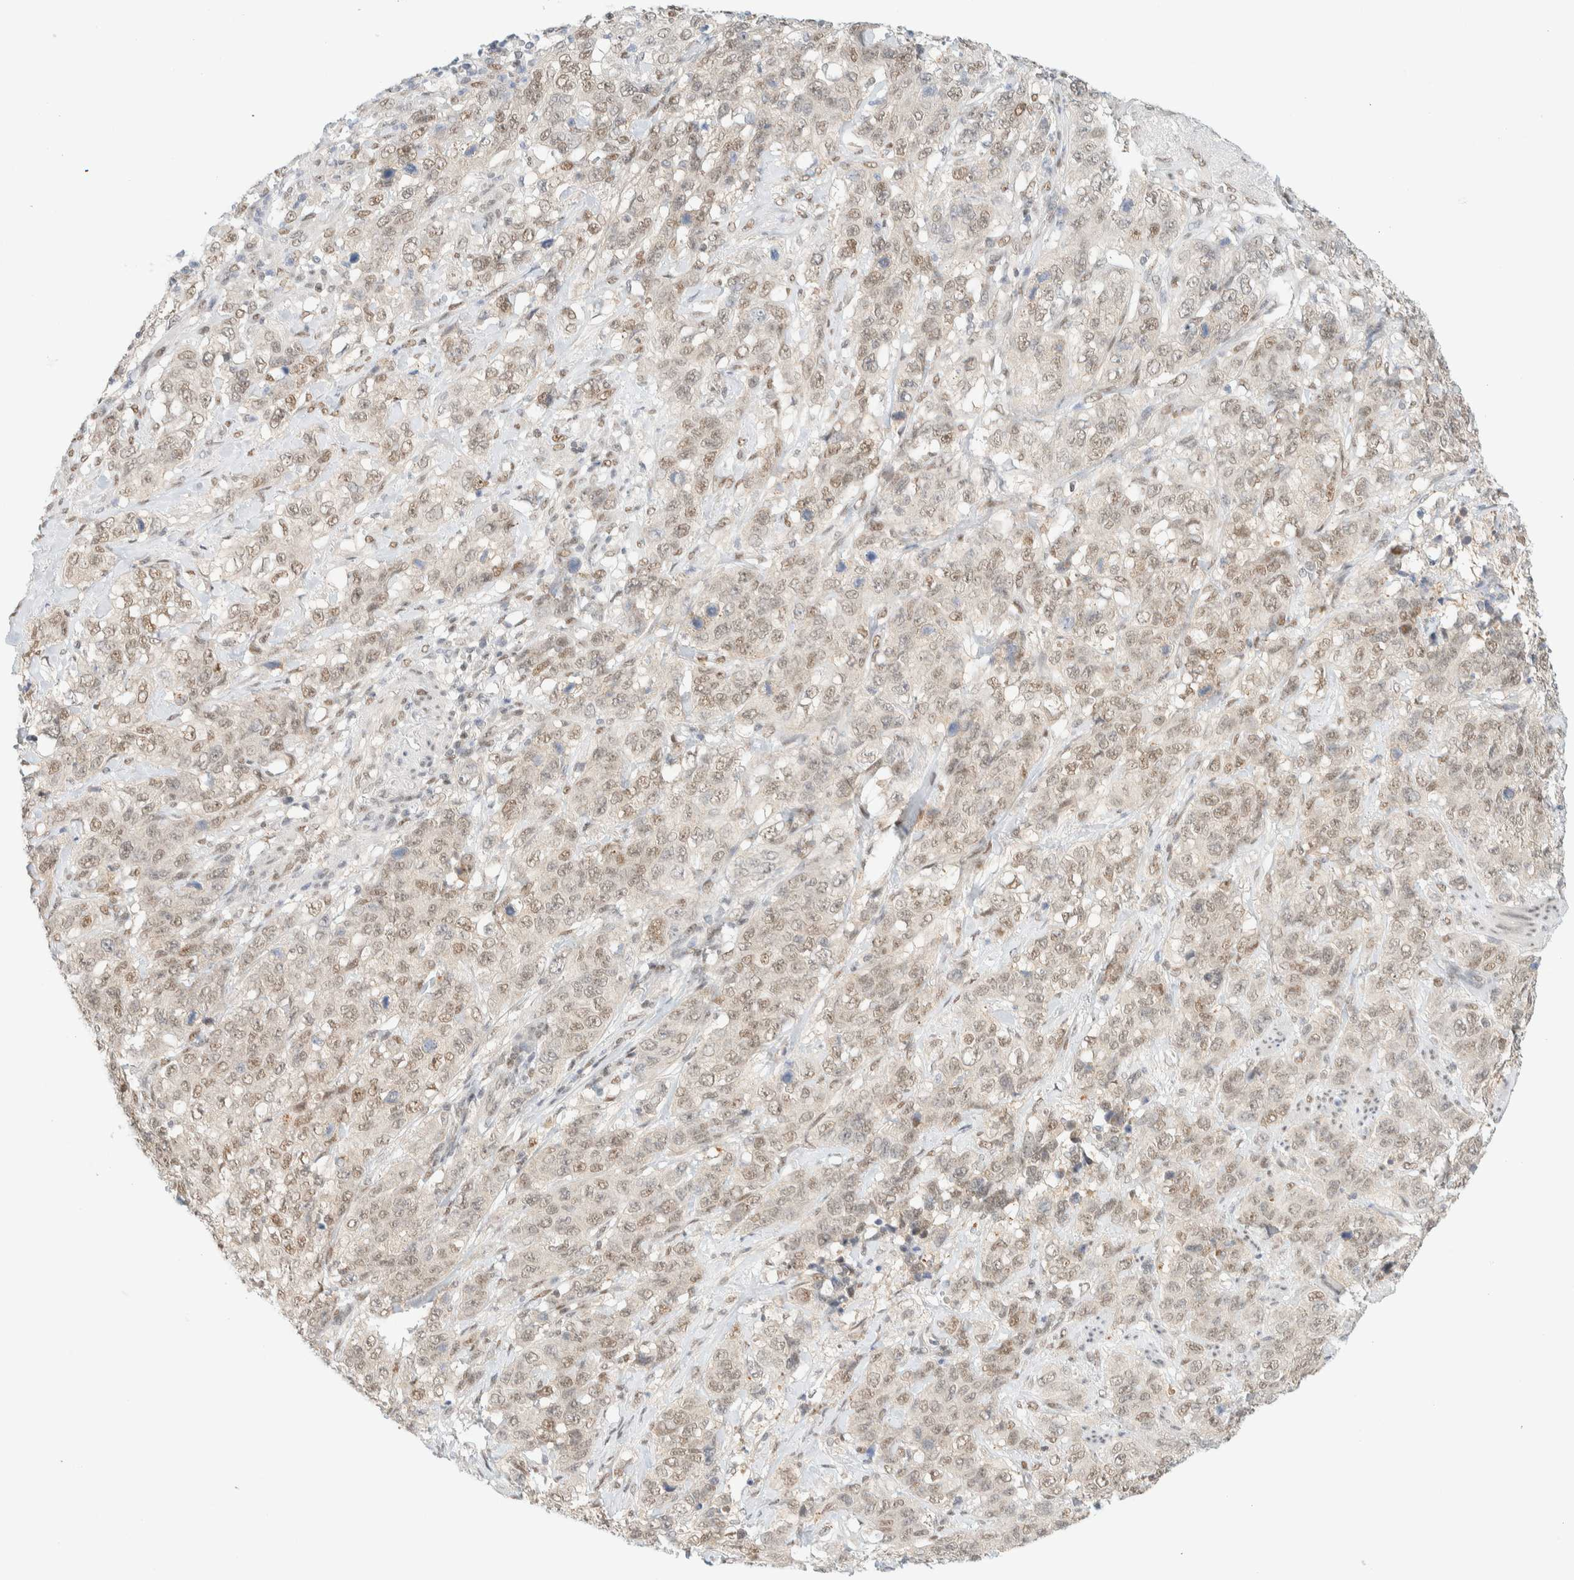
{"staining": {"intensity": "weak", "quantity": "<25%", "location": "nuclear"}, "tissue": "stomach cancer", "cell_type": "Tumor cells", "image_type": "cancer", "snomed": [{"axis": "morphology", "description": "Adenocarcinoma, NOS"}, {"axis": "topography", "description": "Stomach"}], "caption": "Histopathology image shows no protein positivity in tumor cells of stomach cancer tissue.", "gene": "PYGO2", "patient": {"sex": "male", "age": 48}}